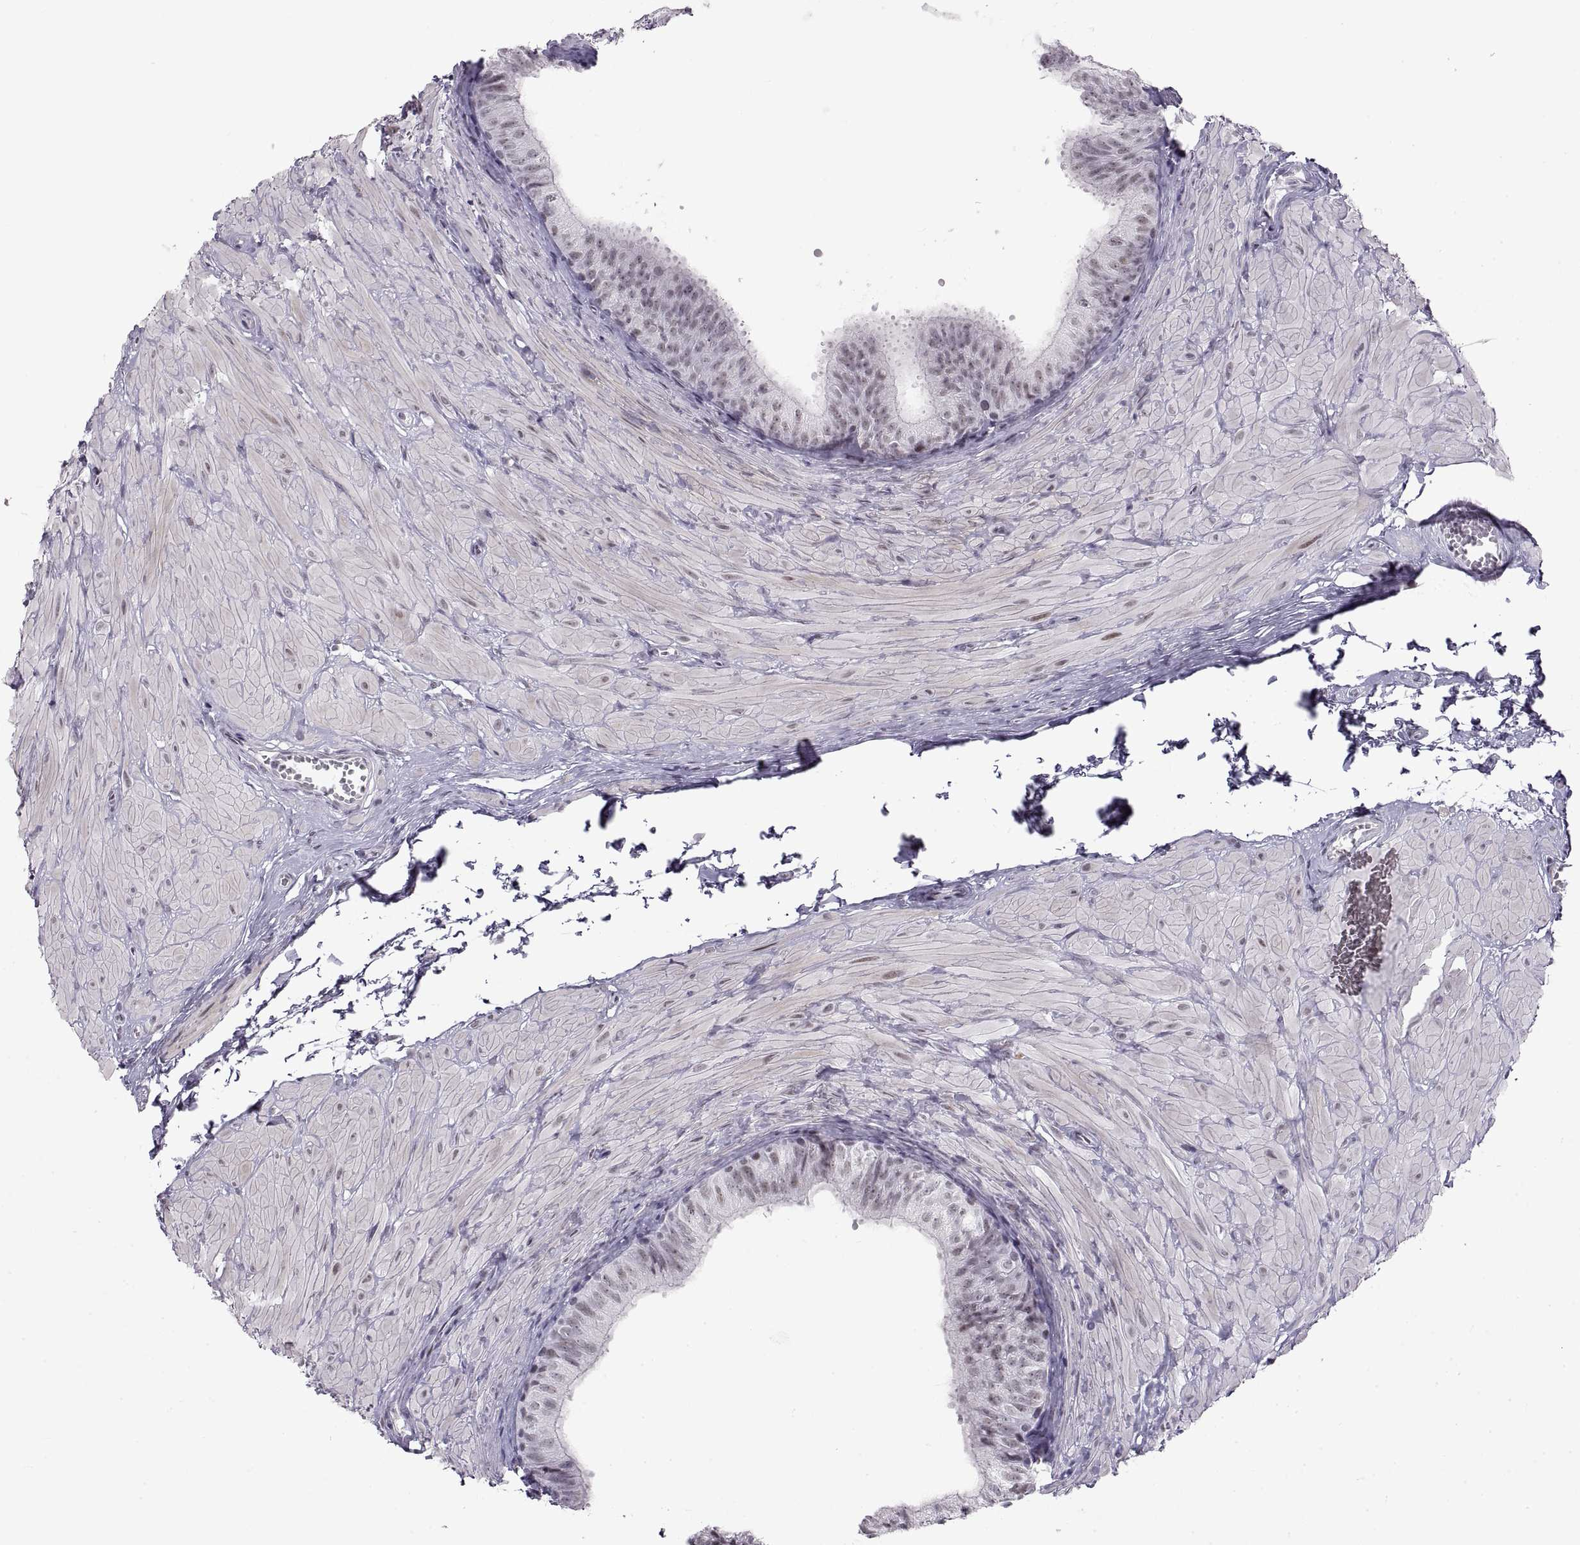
{"staining": {"intensity": "negative", "quantity": "none", "location": "none"}, "tissue": "epididymis", "cell_type": "Glandular cells", "image_type": "normal", "snomed": [{"axis": "morphology", "description": "Normal tissue, NOS"}, {"axis": "topography", "description": "Epididymis"}, {"axis": "topography", "description": "Vas deferens"}], "caption": "High power microscopy image of an immunohistochemistry (IHC) image of normal epididymis, revealing no significant expression in glandular cells. (DAB immunohistochemistry visualized using brightfield microscopy, high magnification).", "gene": "NANOS3", "patient": {"sex": "male", "age": 23}}